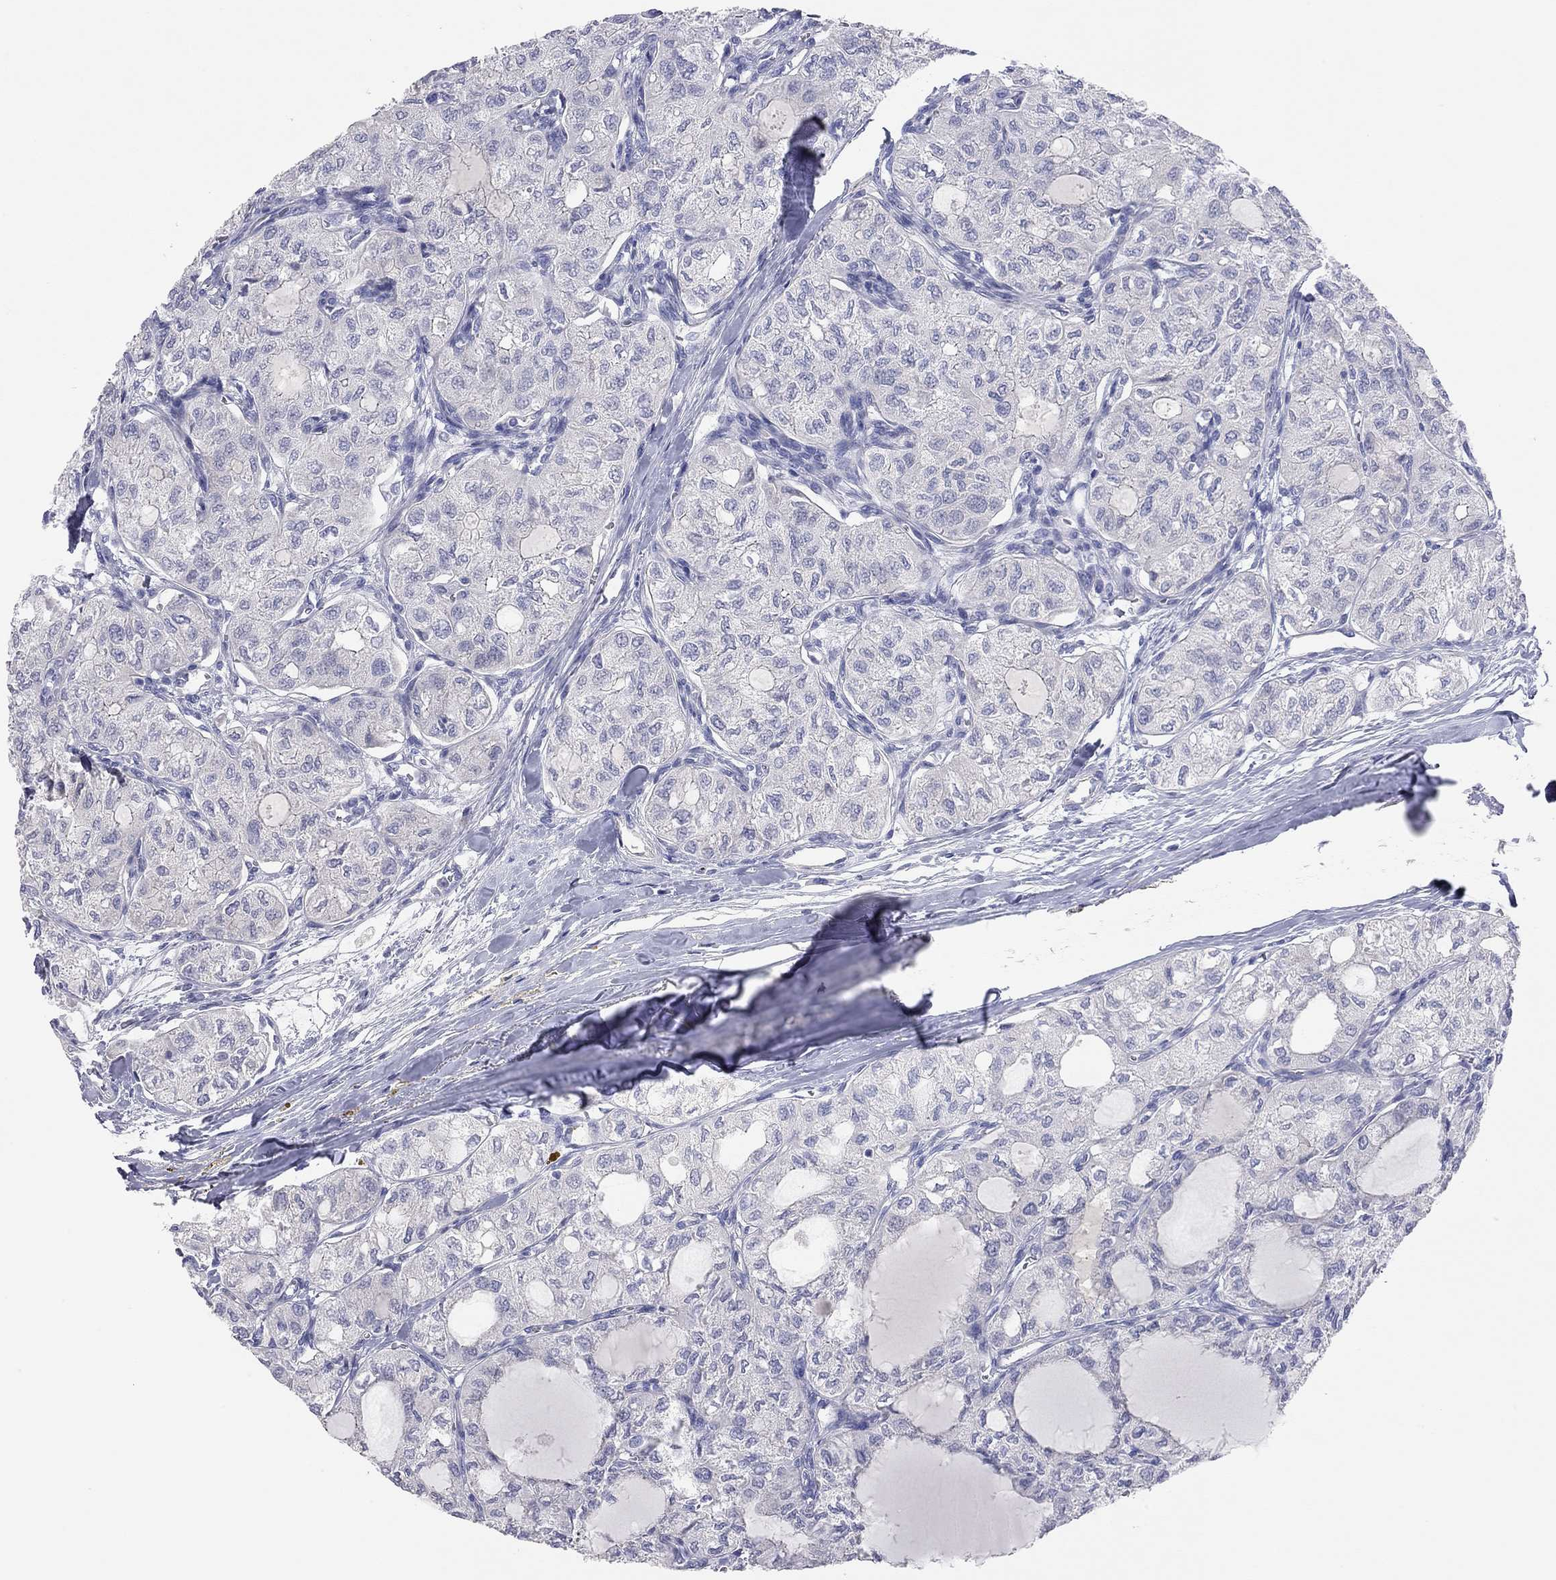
{"staining": {"intensity": "negative", "quantity": "none", "location": "none"}, "tissue": "thyroid cancer", "cell_type": "Tumor cells", "image_type": "cancer", "snomed": [{"axis": "morphology", "description": "Follicular adenoma carcinoma, NOS"}, {"axis": "topography", "description": "Thyroid gland"}], "caption": "Protein analysis of thyroid cancer exhibits no significant positivity in tumor cells.", "gene": "KCNB1", "patient": {"sex": "male", "age": 75}}